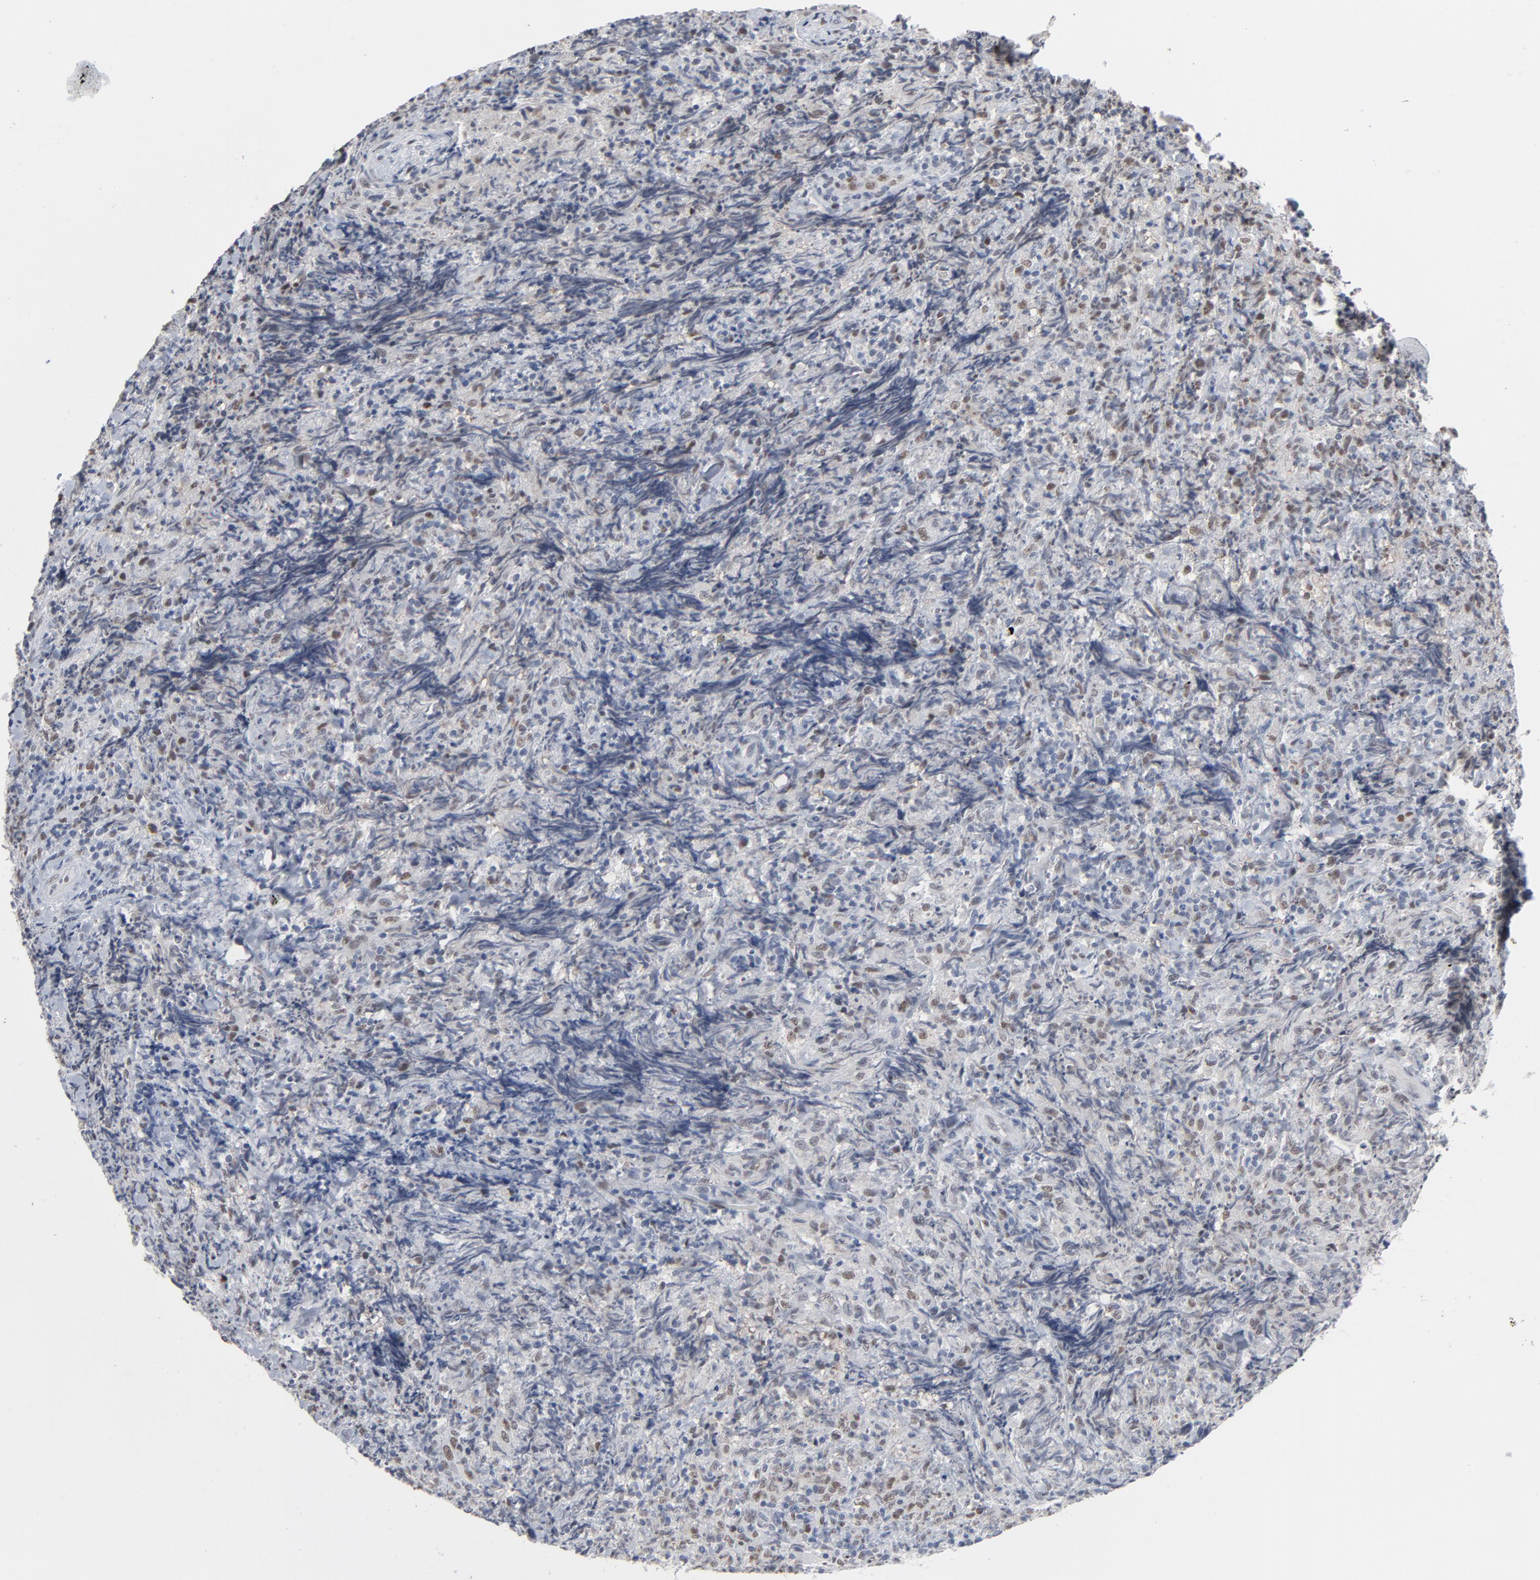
{"staining": {"intensity": "weak", "quantity": "25%-75%", "location": "nuclear"}, "tissue": "lymphoma", "cell_type": "Tumor cells", "image_type": "cancer", "snomed": [{"axis": "morphology", "description": "Malignant lymphoma, non-Hodgkin's type, High grade"}, {"axis": "topography", "description": "Tonsil"}], "caption": "Immunohistochemistry (IHC) photomicrograph of neoplastic tissue: lymphoma stained using immunohistochemistry demonstrates low levels of weak protein expression localized specifically in the nuclear of tumor cells, appearing as a nuclear brown color.", "gene": "ATF7", "patient": {"sex": "female", "age": 36}}